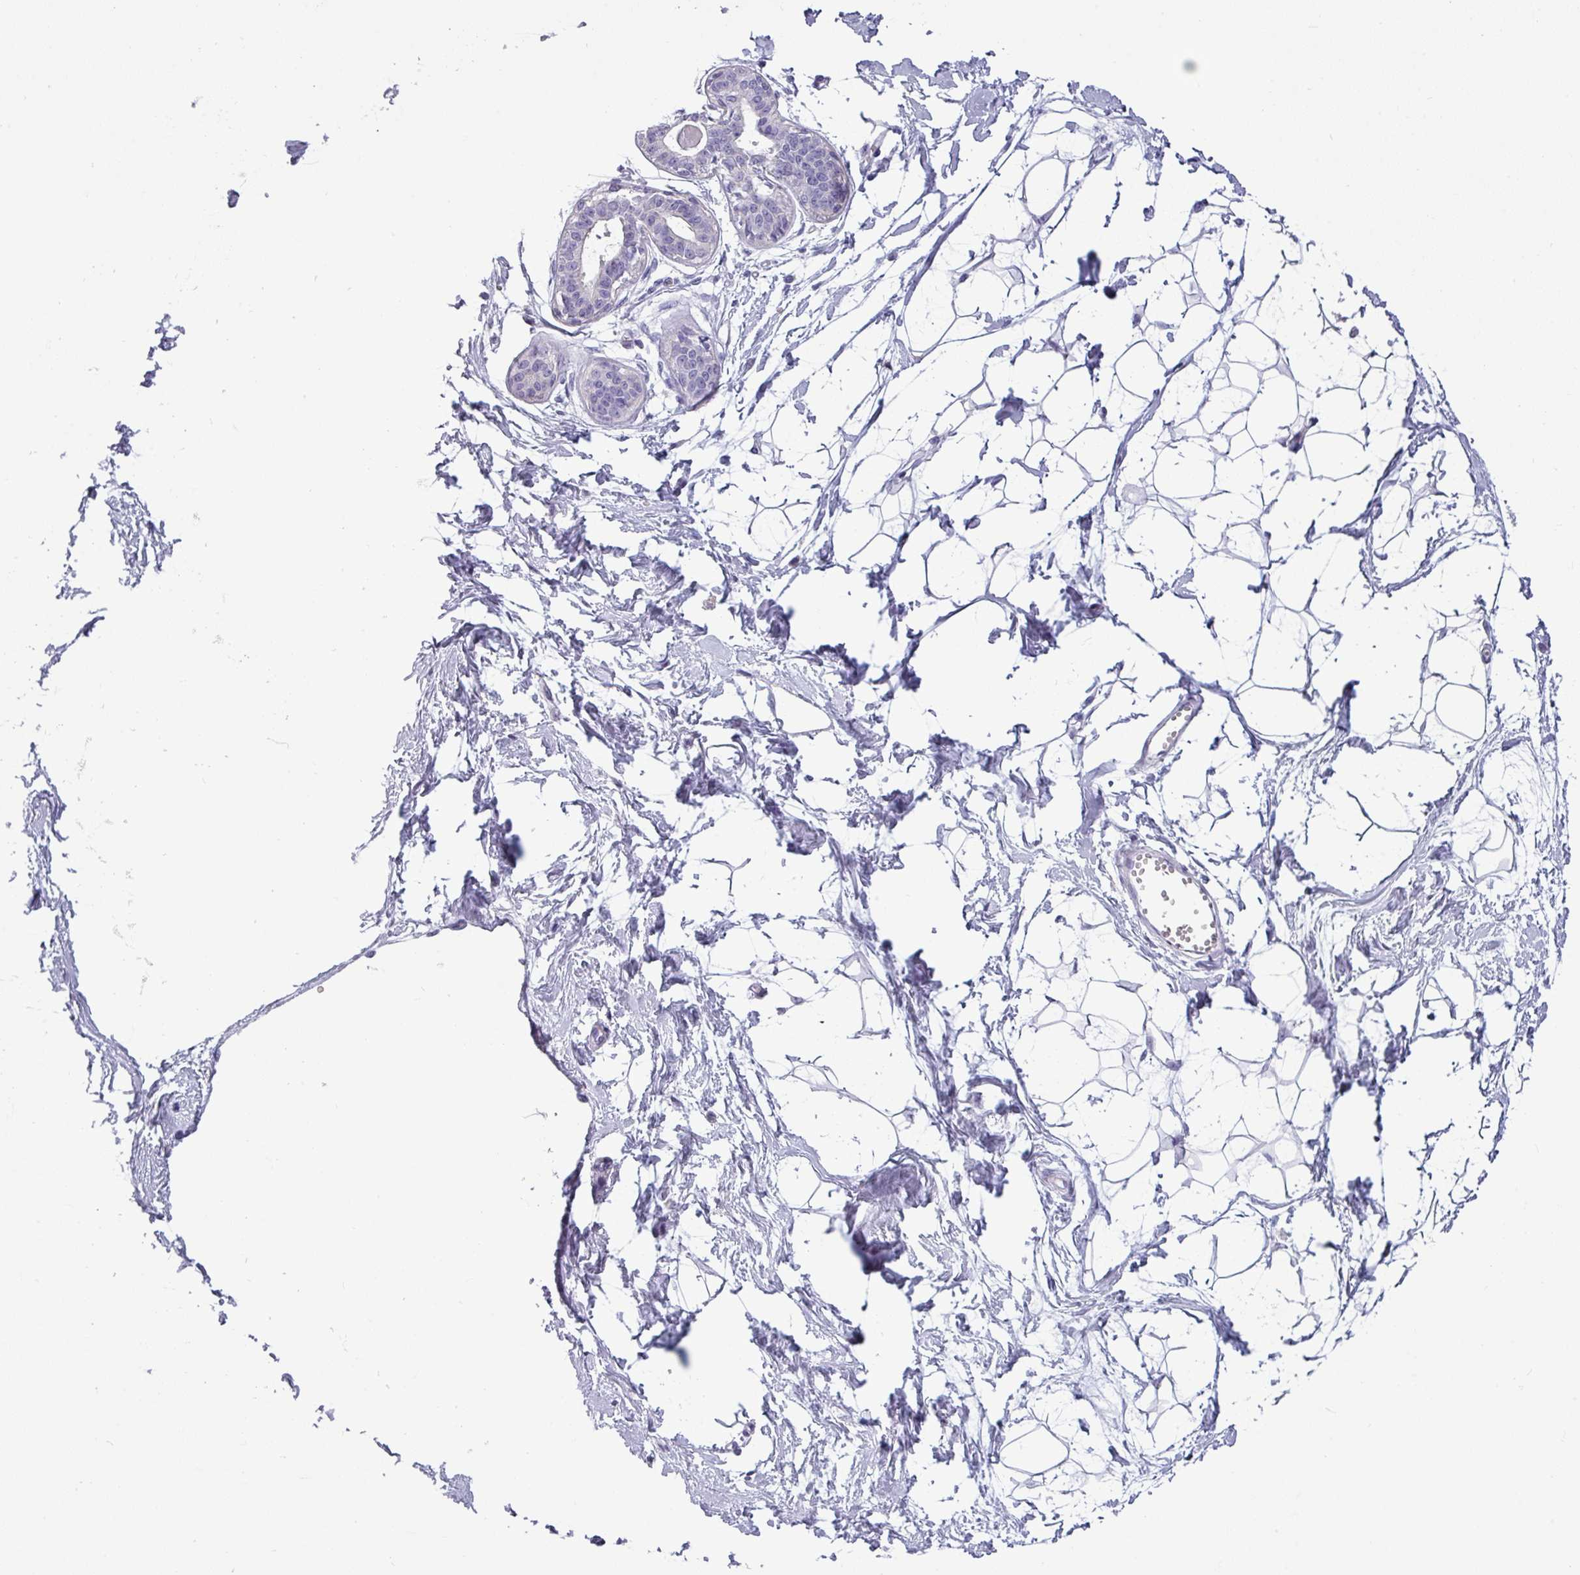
{"staining": {"intensity": "negative", "quantity": "none", "location": "none"}, "tissue": "breast", "cell_type": "Adipocytes", "image_type": "normal", "snomed": [{"axis": "morphology", "description": "Normal tissue, NOS"}, {"axis": "topography", "description": "Breast"}], "caption": "DAB immunohistochemical staining of unremarkable human breast shows no significant expression in adipocytes. The staining is performed using DAB (3,3'-diaminobenzidine) brown chromogen with nuclei counter-stained in using hematoxylin.", "gene": "SLC26A9", "patient": {"sex": "female", "age": 45}}